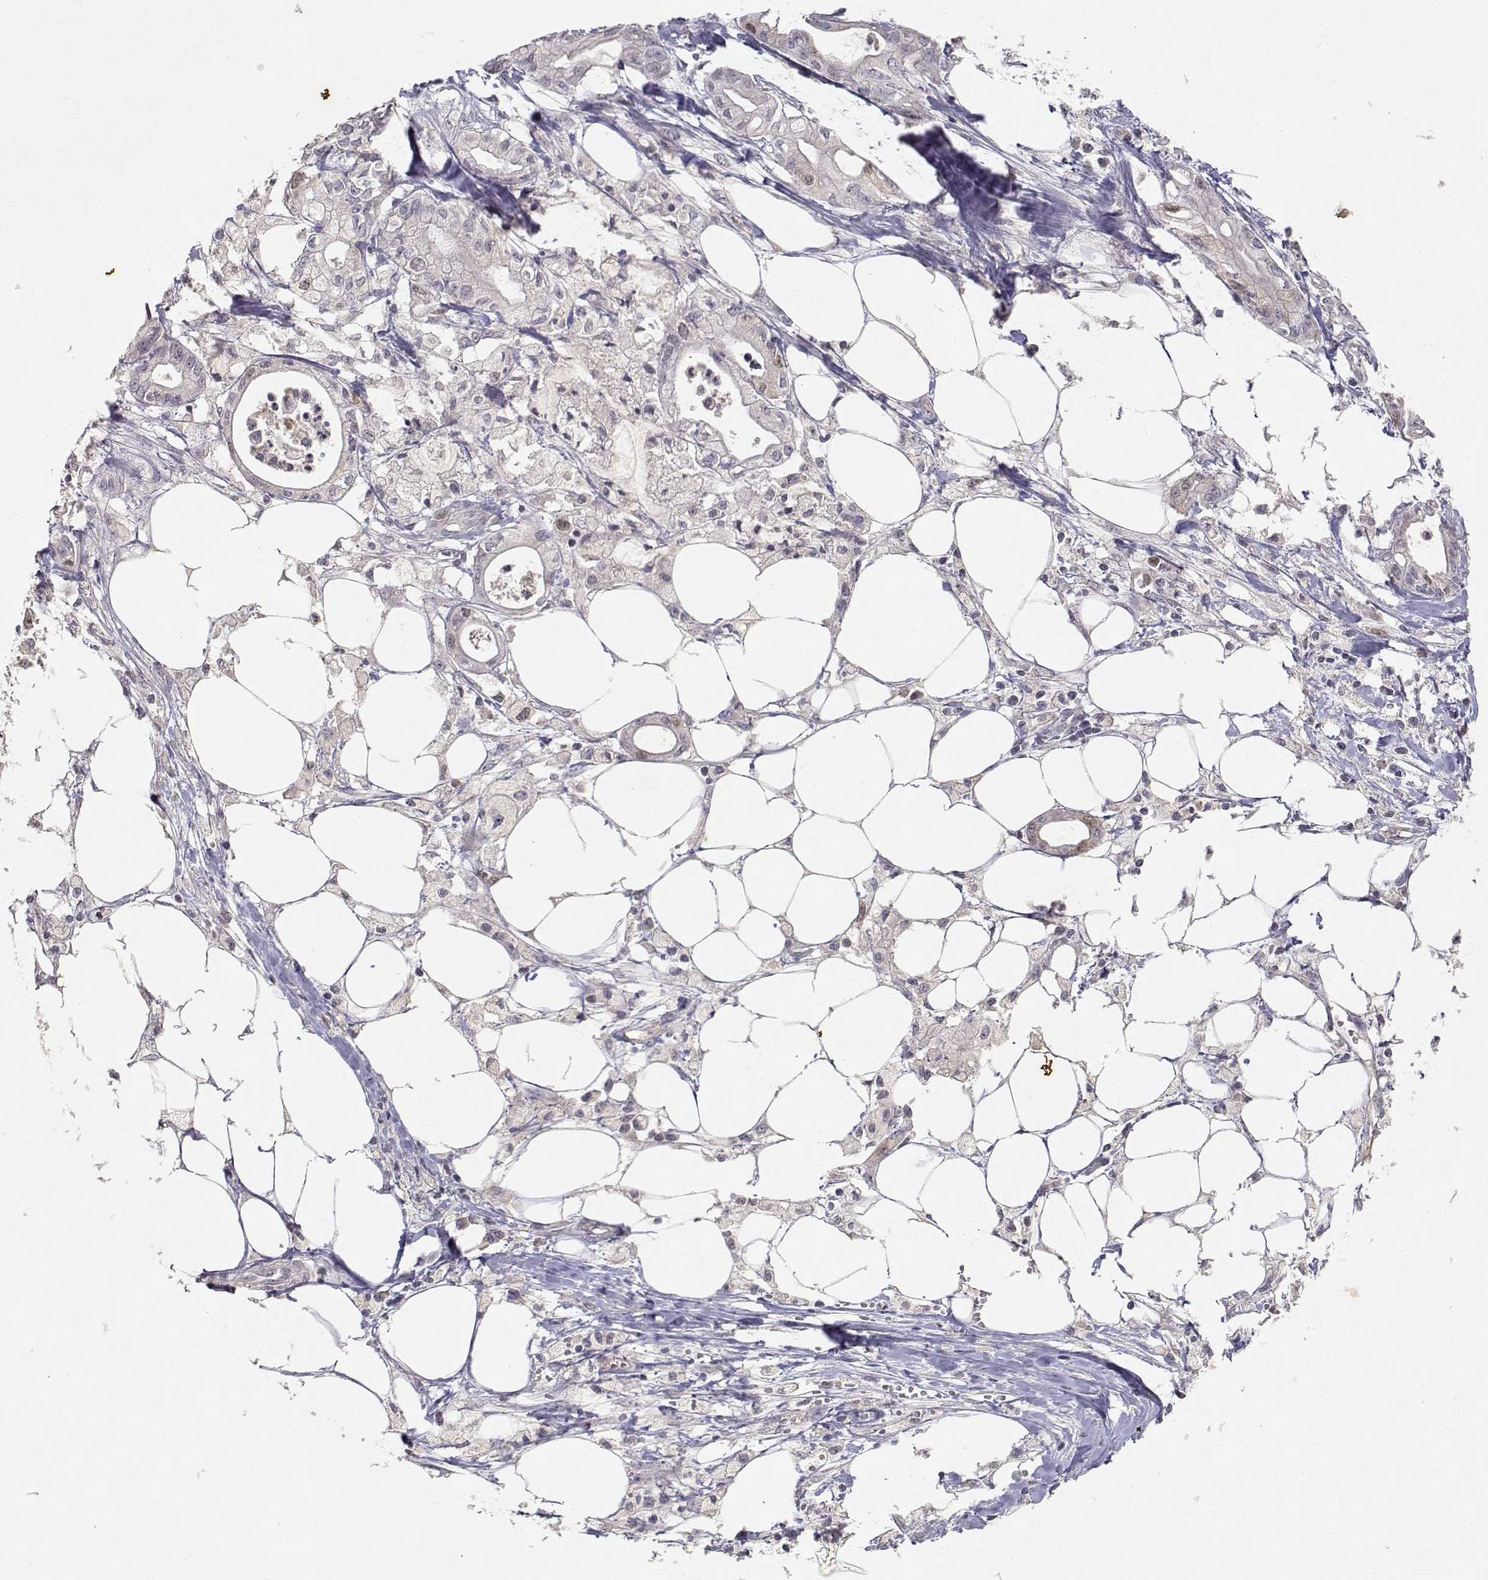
{"staining": {"intensity": "negative", "quantity": "none", "location": "none"}, "tissue": "pancreatic cancer", "cell_type": "Tumor cells", "image_type": "cancer", "snomed": [{"axis": "morphology", "description": "Adenocarcinoma, NOS"}, {"axis": "topography", "description": "Pancreas"}], "caption": "Histopathology image shows no significant protein expression in tumor cells of pancreatic cancer.", "gene": "RAD51", "patient": {"sex": "male", "age": 71}}